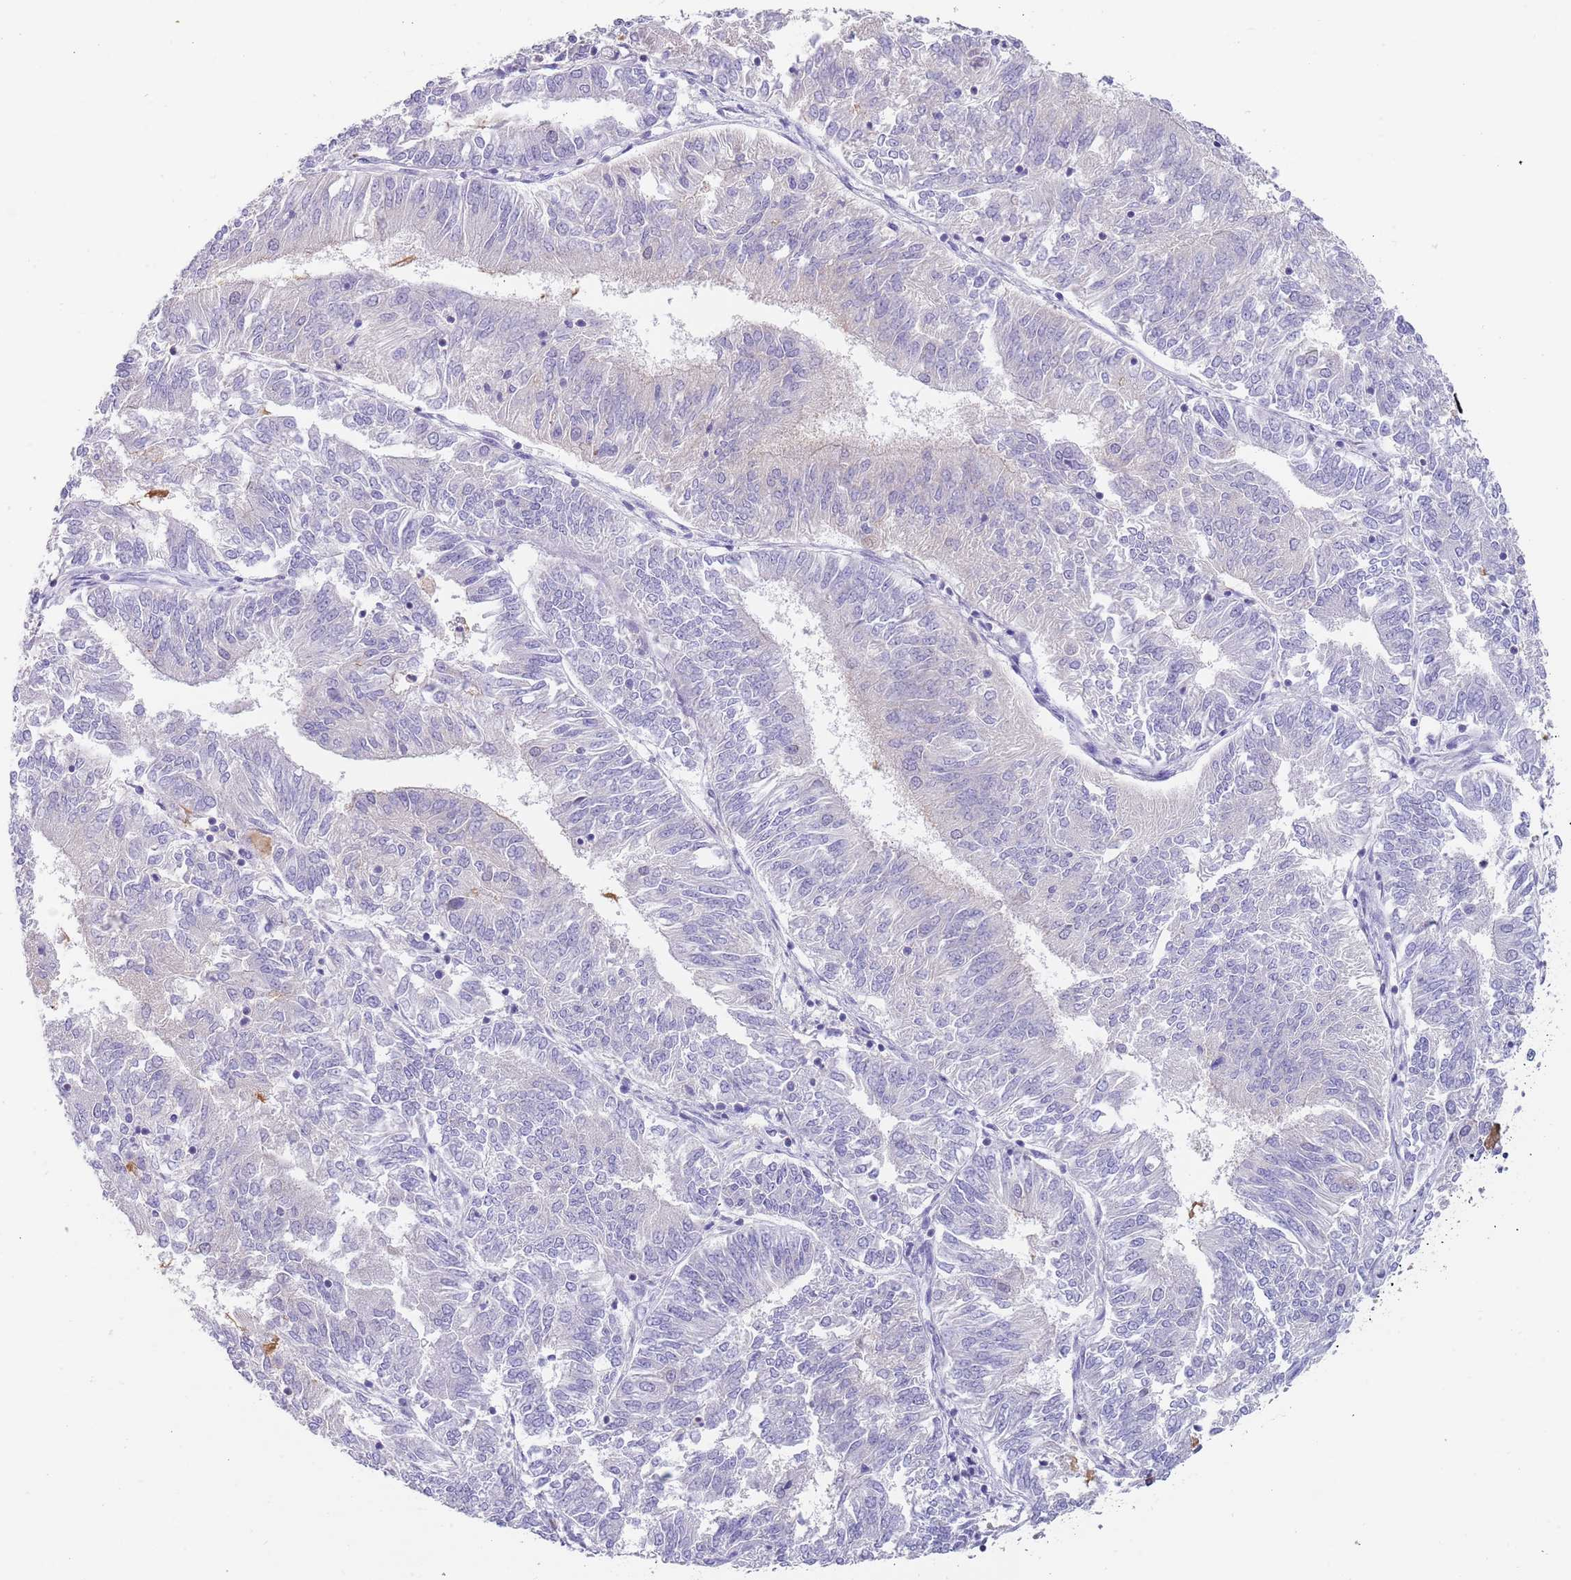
{"staining": {"intensity": "negative", "quantity": "none", "location": "none"}, "tissue": "endometrial cancer", "cell_type": "Tumor cells", "image_type": "cancer", "snomed": [{"axis": "morphology", "description": "Adenocarcinoma, NOS"}, {"axis": "topography", "description": "Endometrium"}], "caption": "Human endometrial cancer stained for a protein using immunohistochemistry (IHC) reveals no expression in tumor cells.", "gene": "TYW1", "patient": {"sex": "female", "age": 58}}